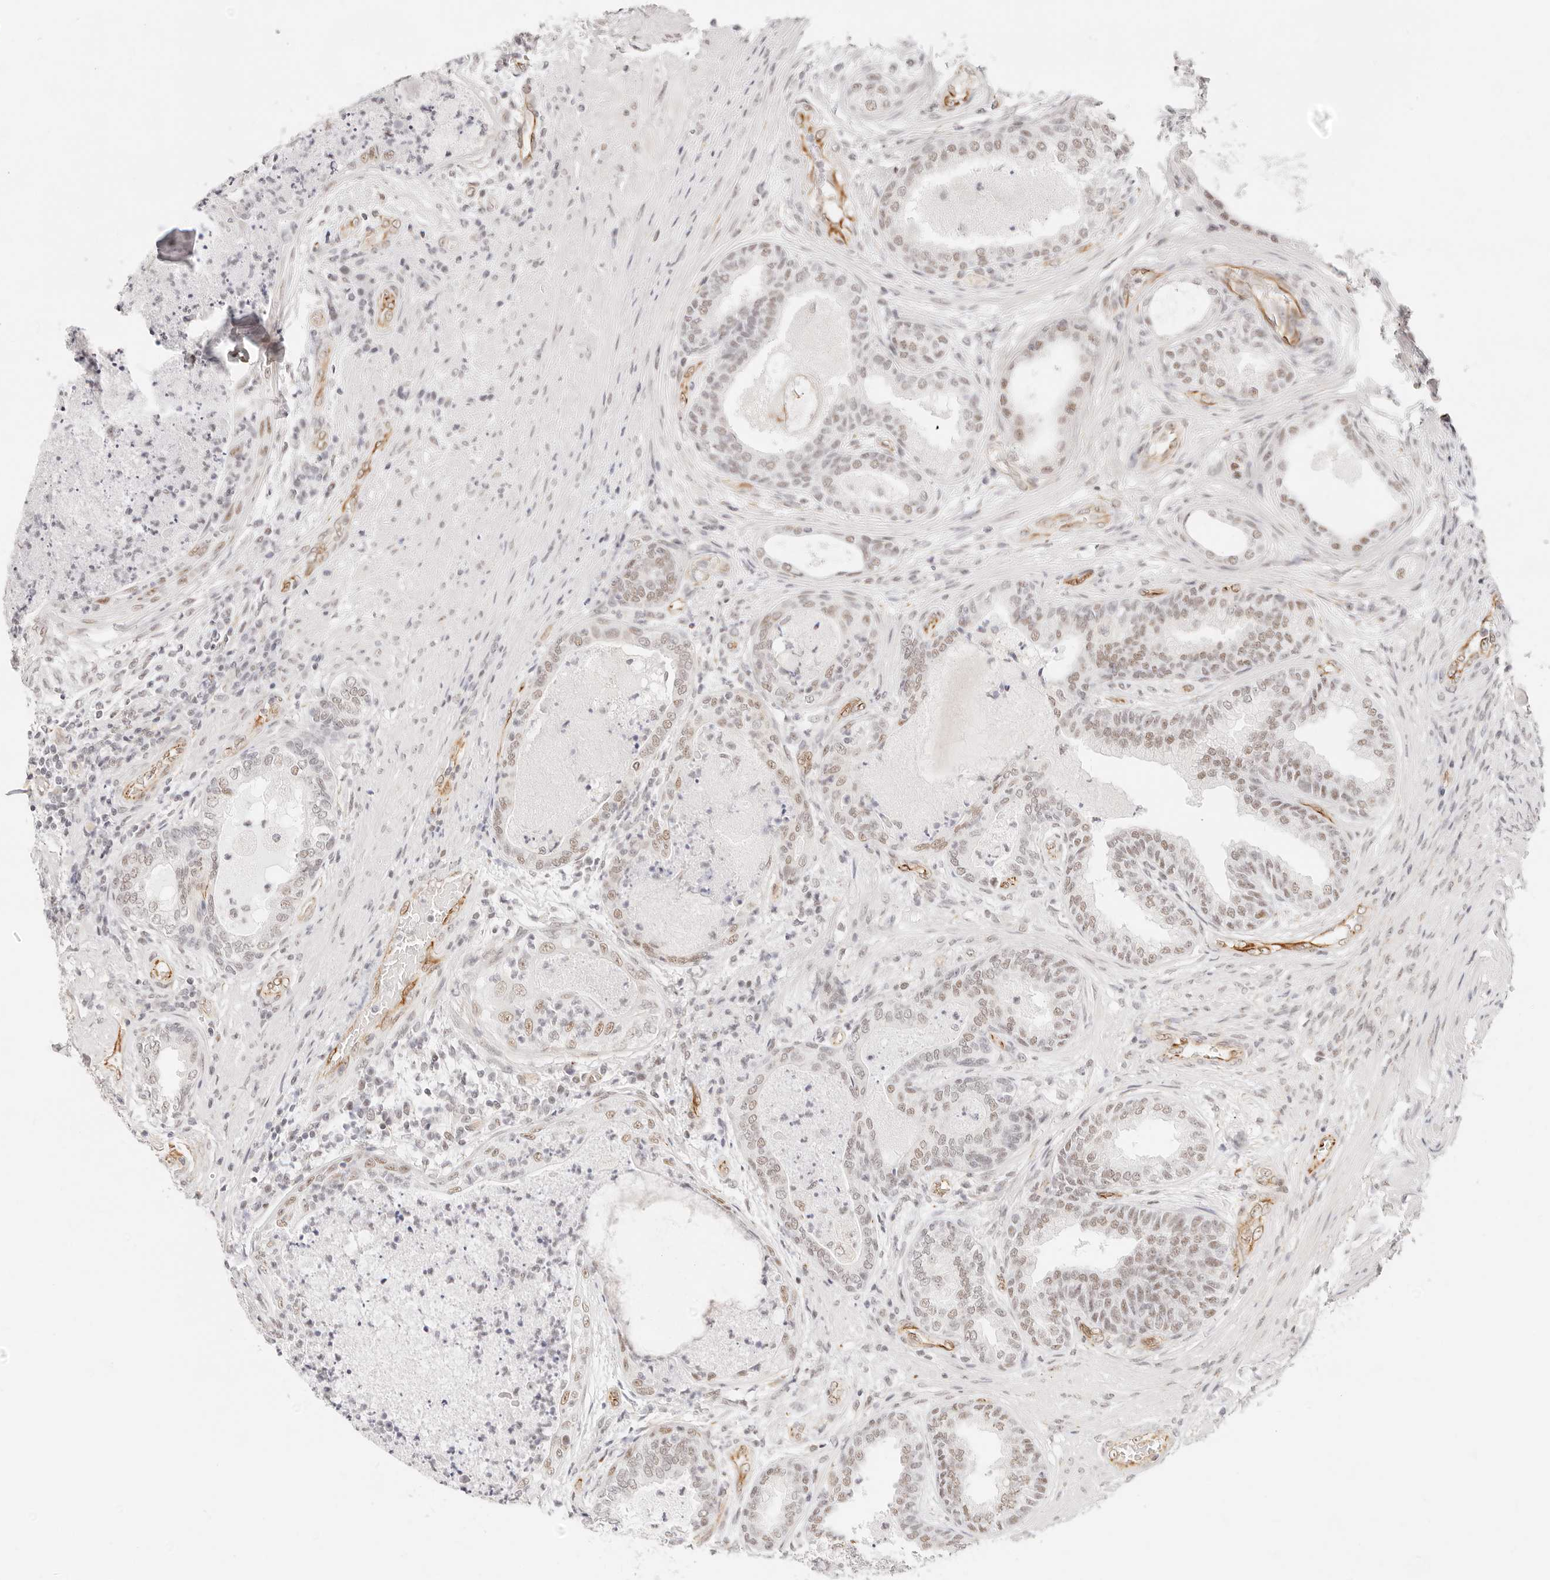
{"staining": {"intensity": "weak", "quantity": "25%-75%", "location": "nuclear"}, "tissue": "prostate", "cell_type": "Glandular cells", "image_type": "normal", "snomed": [{"axis": "morphology", "description": "Normal tissue, NOS"}, {"axis": "topography", "description": "Prostate"}], "caption": "Prostate was stained to show a protein in brown. There is low levels of weak nuclear expression in about 25%-75% of glandular cells.", "gene": "ZC3H11A", "patient": {"sex": "male", "age": 76}}